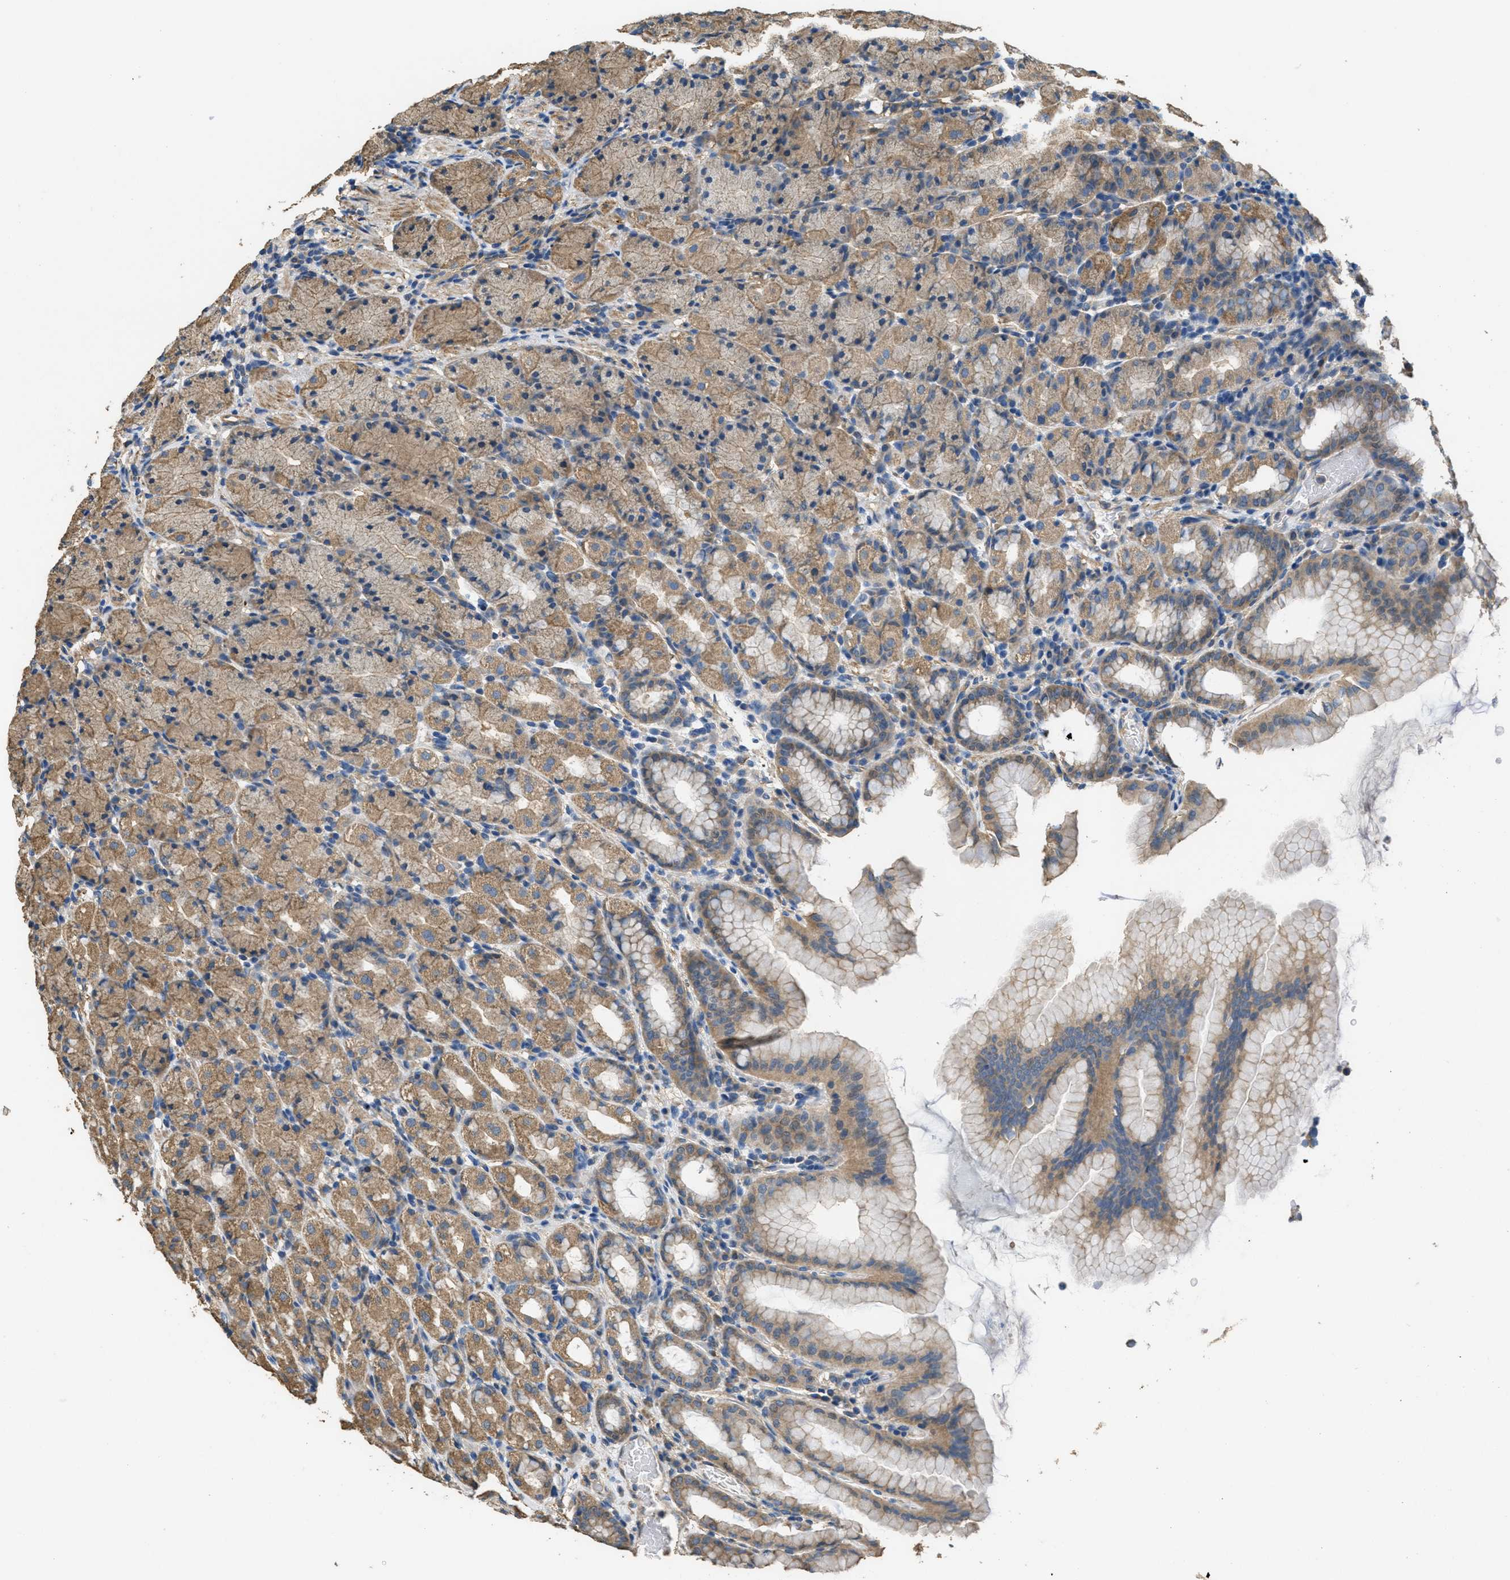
{"staining": {"intensity": "moderate", "quantity": ">75%", "location": "cytoplasmic/membranous"}, "tissue": "stomach", "cell_type": "Glandular cells", "image_type": "normal", "snomed": [{"axis": "morphology", "description": "Normal tissue, NOS"}, {"axis": "topography", "description": "Stomach, upper"}], "caption": "This is a histology image of immunohistochemistry staining of unremarkable stomach, which shows moderate expression in the cytoplasmic/membranous of glandular cells.", "gene": "THBS2", "patient": {"sex": "male", "age": 68}}